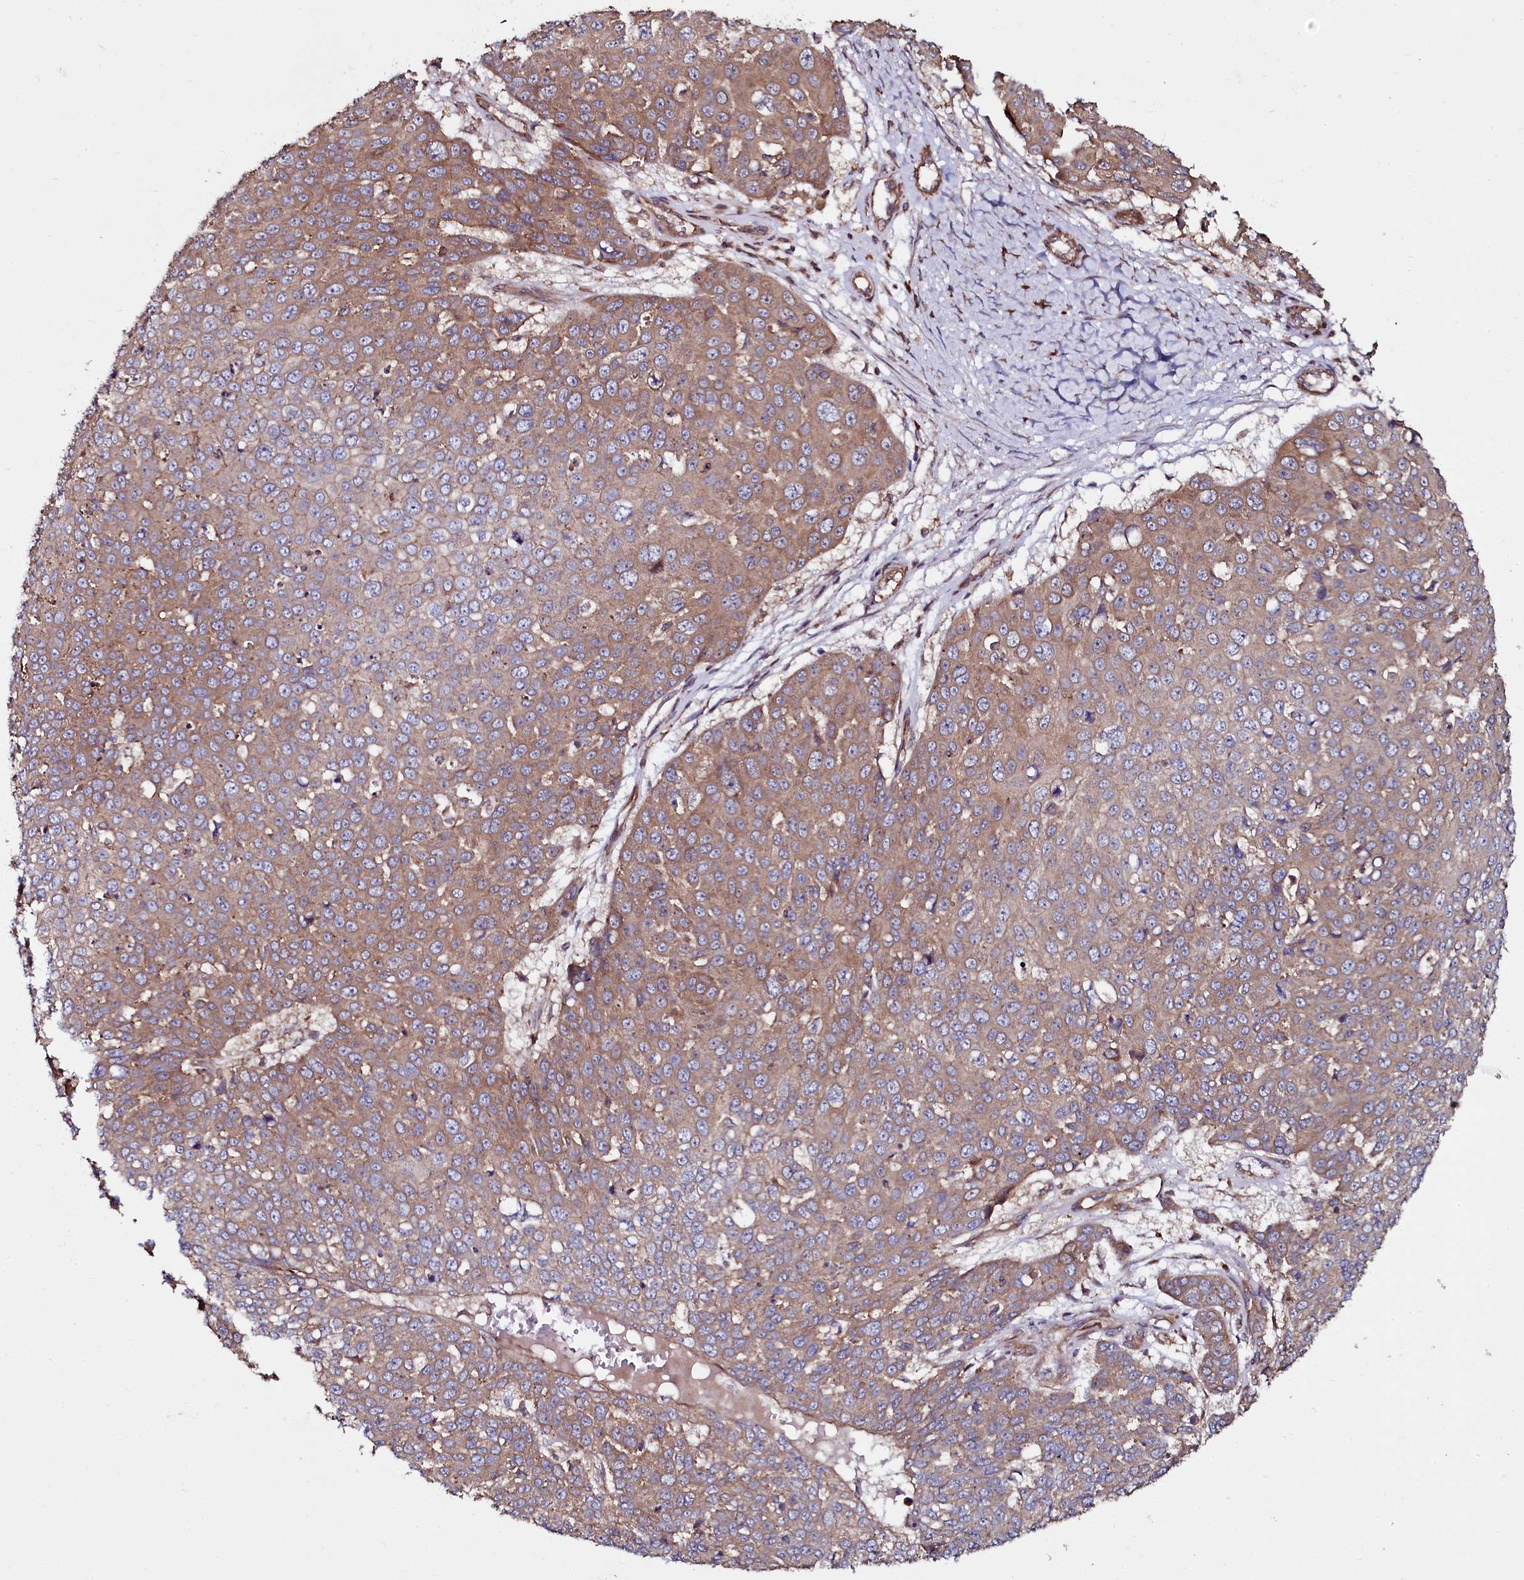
{"staining": {"intensity": "moderate", "quantity": "25%-75%", "location": "cytoplasmic/membranous"}, "tissue": "skin cancer", "cell_type": "Tumor cells", "image_type": "cancer", "snomed": [{"axis": "morphology", "description": "Squamous cell carcinoma, NOS"}, {"axis": "topography", "description": "Skin"}], "caption": "Immunohistochemistry (IHC) photomicrograph of skin cancer stained for a protein (brown), which shows medium levels of moderate cytoplasmic/membranous positivity in about 25%-75% of tumor cells.", "gene": "USPL1", "patient": {"sex": "male", "age": 71}}